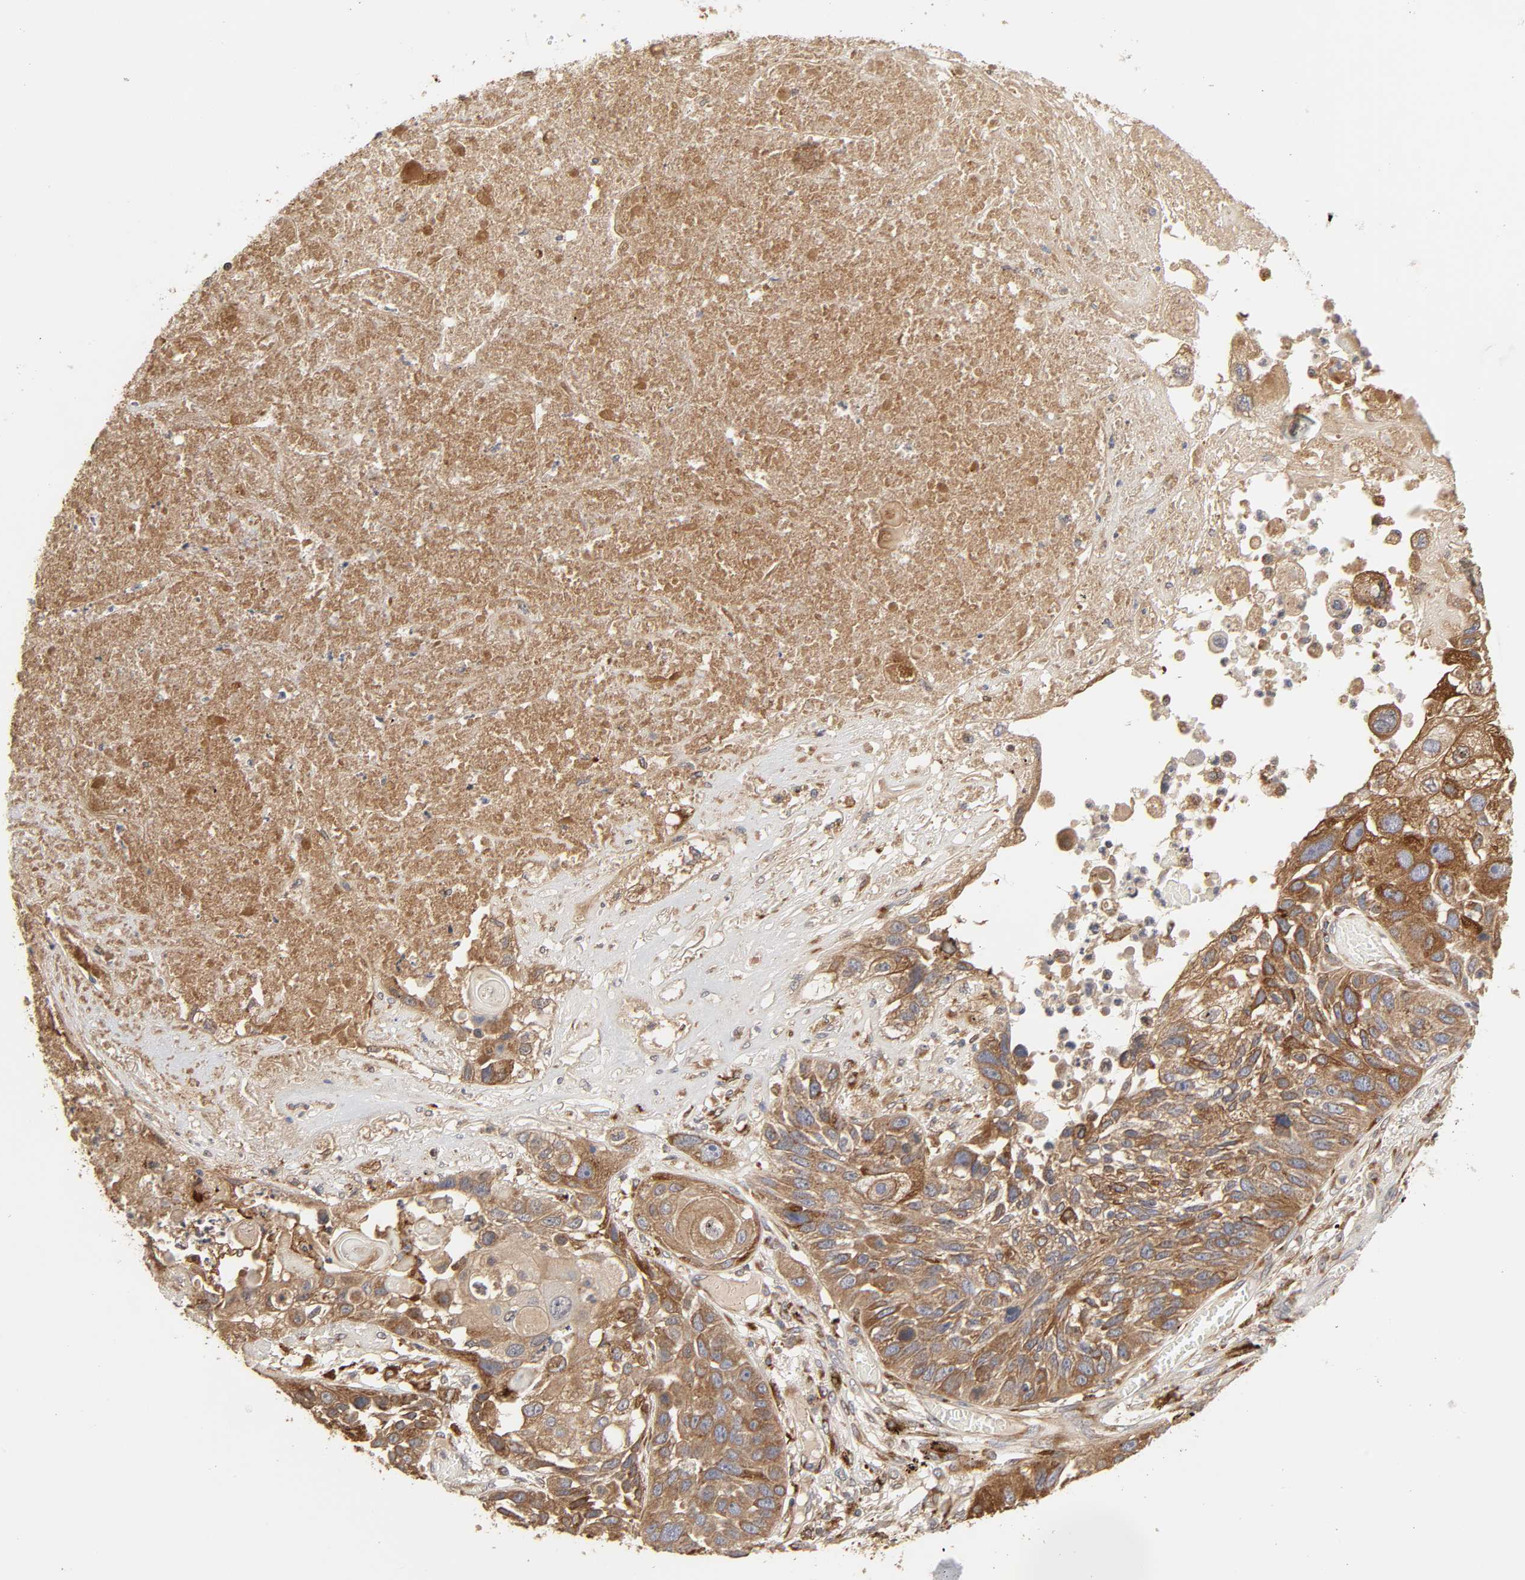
{"staining": {"intensity": "moderate", "quantity": ">75%", "location": "cytoplasmic/membranous"}, "tissue": "lung cancer", "cell_type": "Tumor cells", "image_type": "cancer", "snomed": [{"axis": "morphology", "description": "Squamous cell carcinoma, NOS"}, {"axis": "topography", "description": "Lung"}], "caption": "This is a histology image of immunohistochemistry (IHC) staining of lung squamous cell carcinoma, which shows moderate positivity in the cytoplasmic/membranous of tumor cells.", "gene": "GNPTG", "patient": {"sex": "male", "age": 71}}